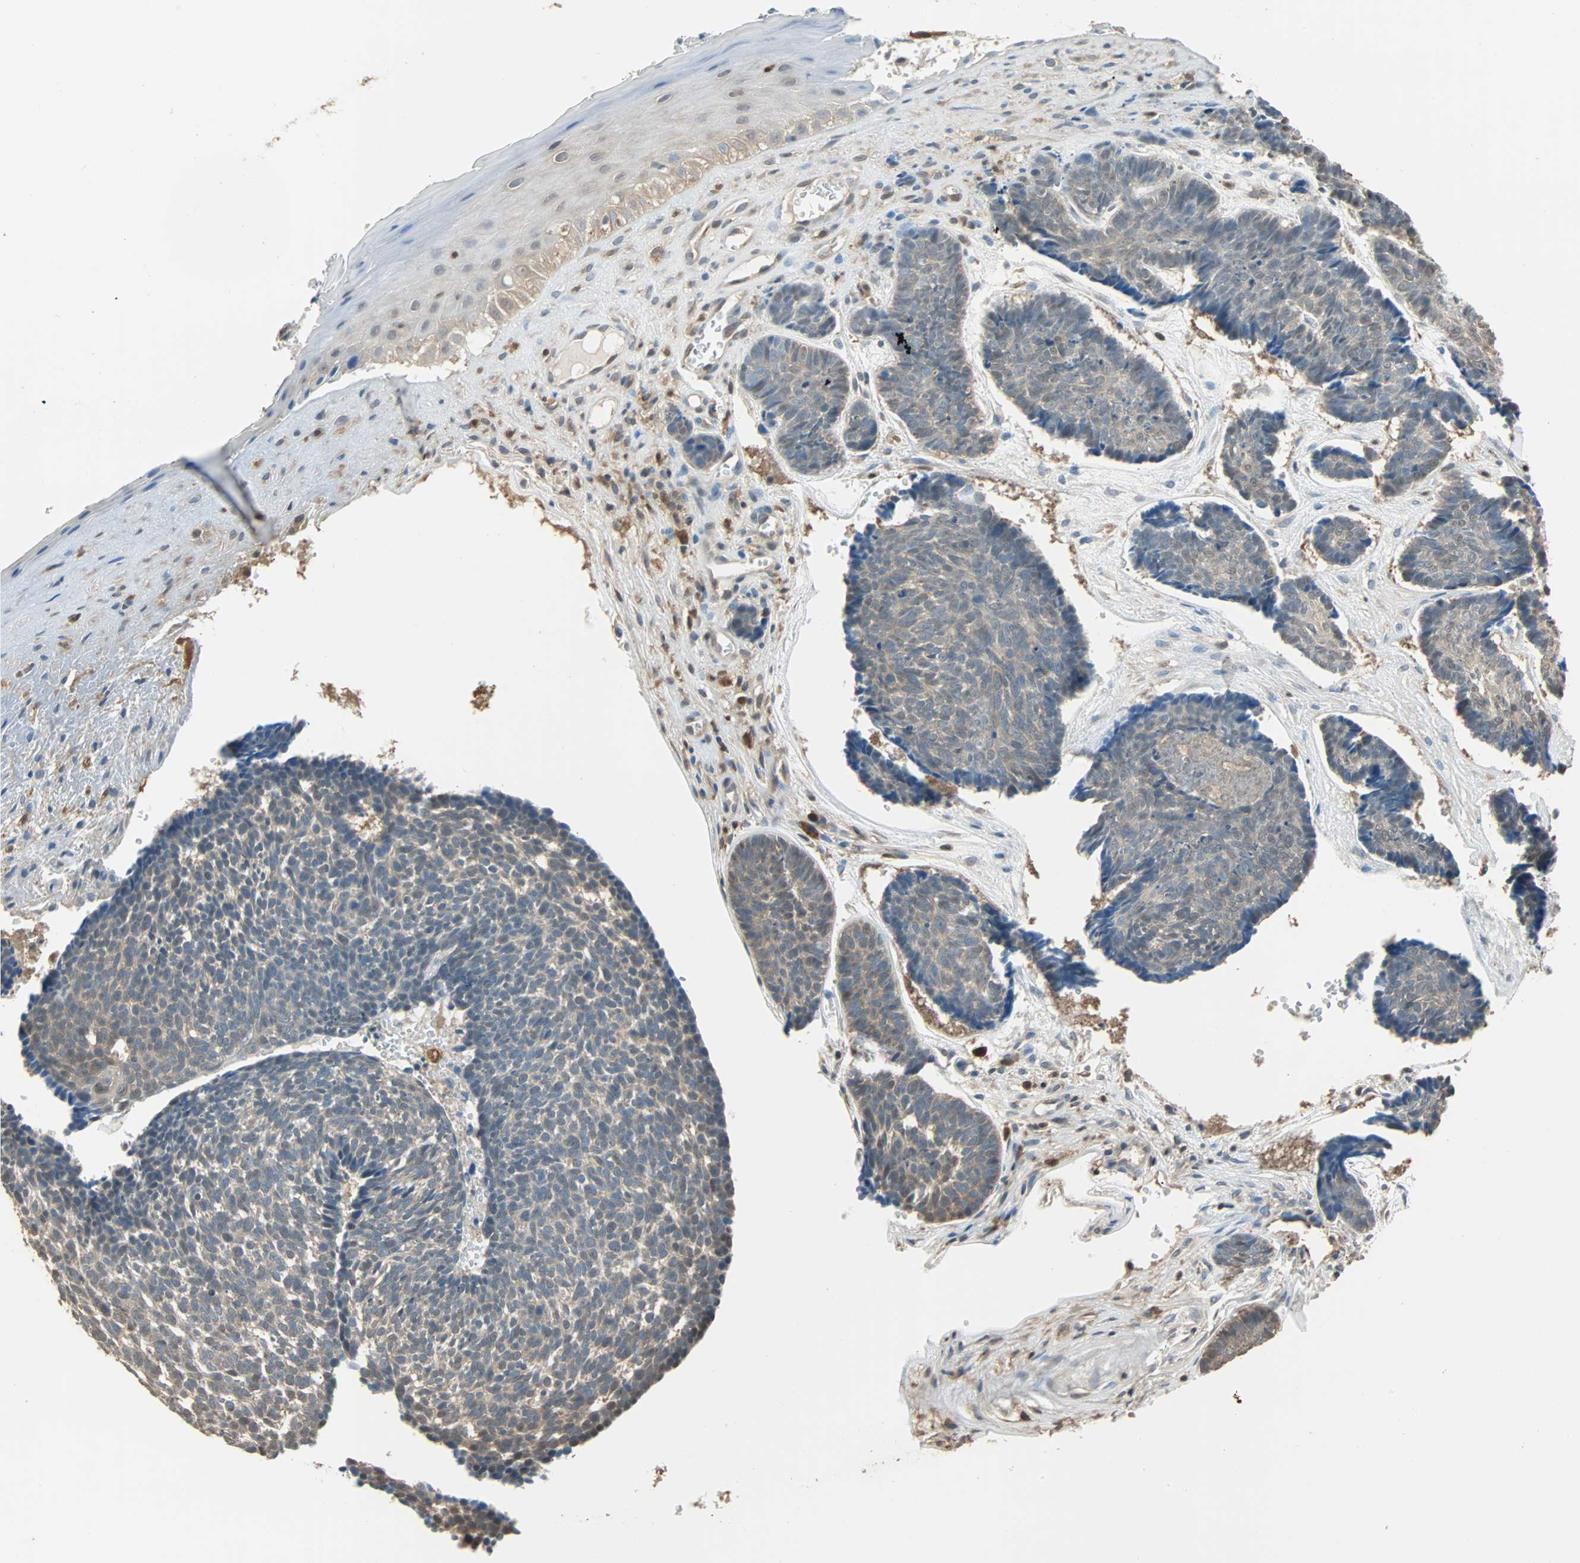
{"staining": {"intensity": "weak", "quantity": "25%-75%", "location": "cytoplasmic/membranous"}, "tissue": "skin cancer", "cell_type": "Tumor cells", "image_type": "cancer", "snomed": [{"axis": "morphology", "description": "Basal cell carcinoma"}, {"axis": "topography", "description": "Skin"}], "caption": "Skin cancer stained with a brown dye displays weak cytoplasmic/membranous positive positivity in approximately 25%-75% of tumor cells.", "gene": "PRDX1", "patient": {"sex": "male", "age": 84}}